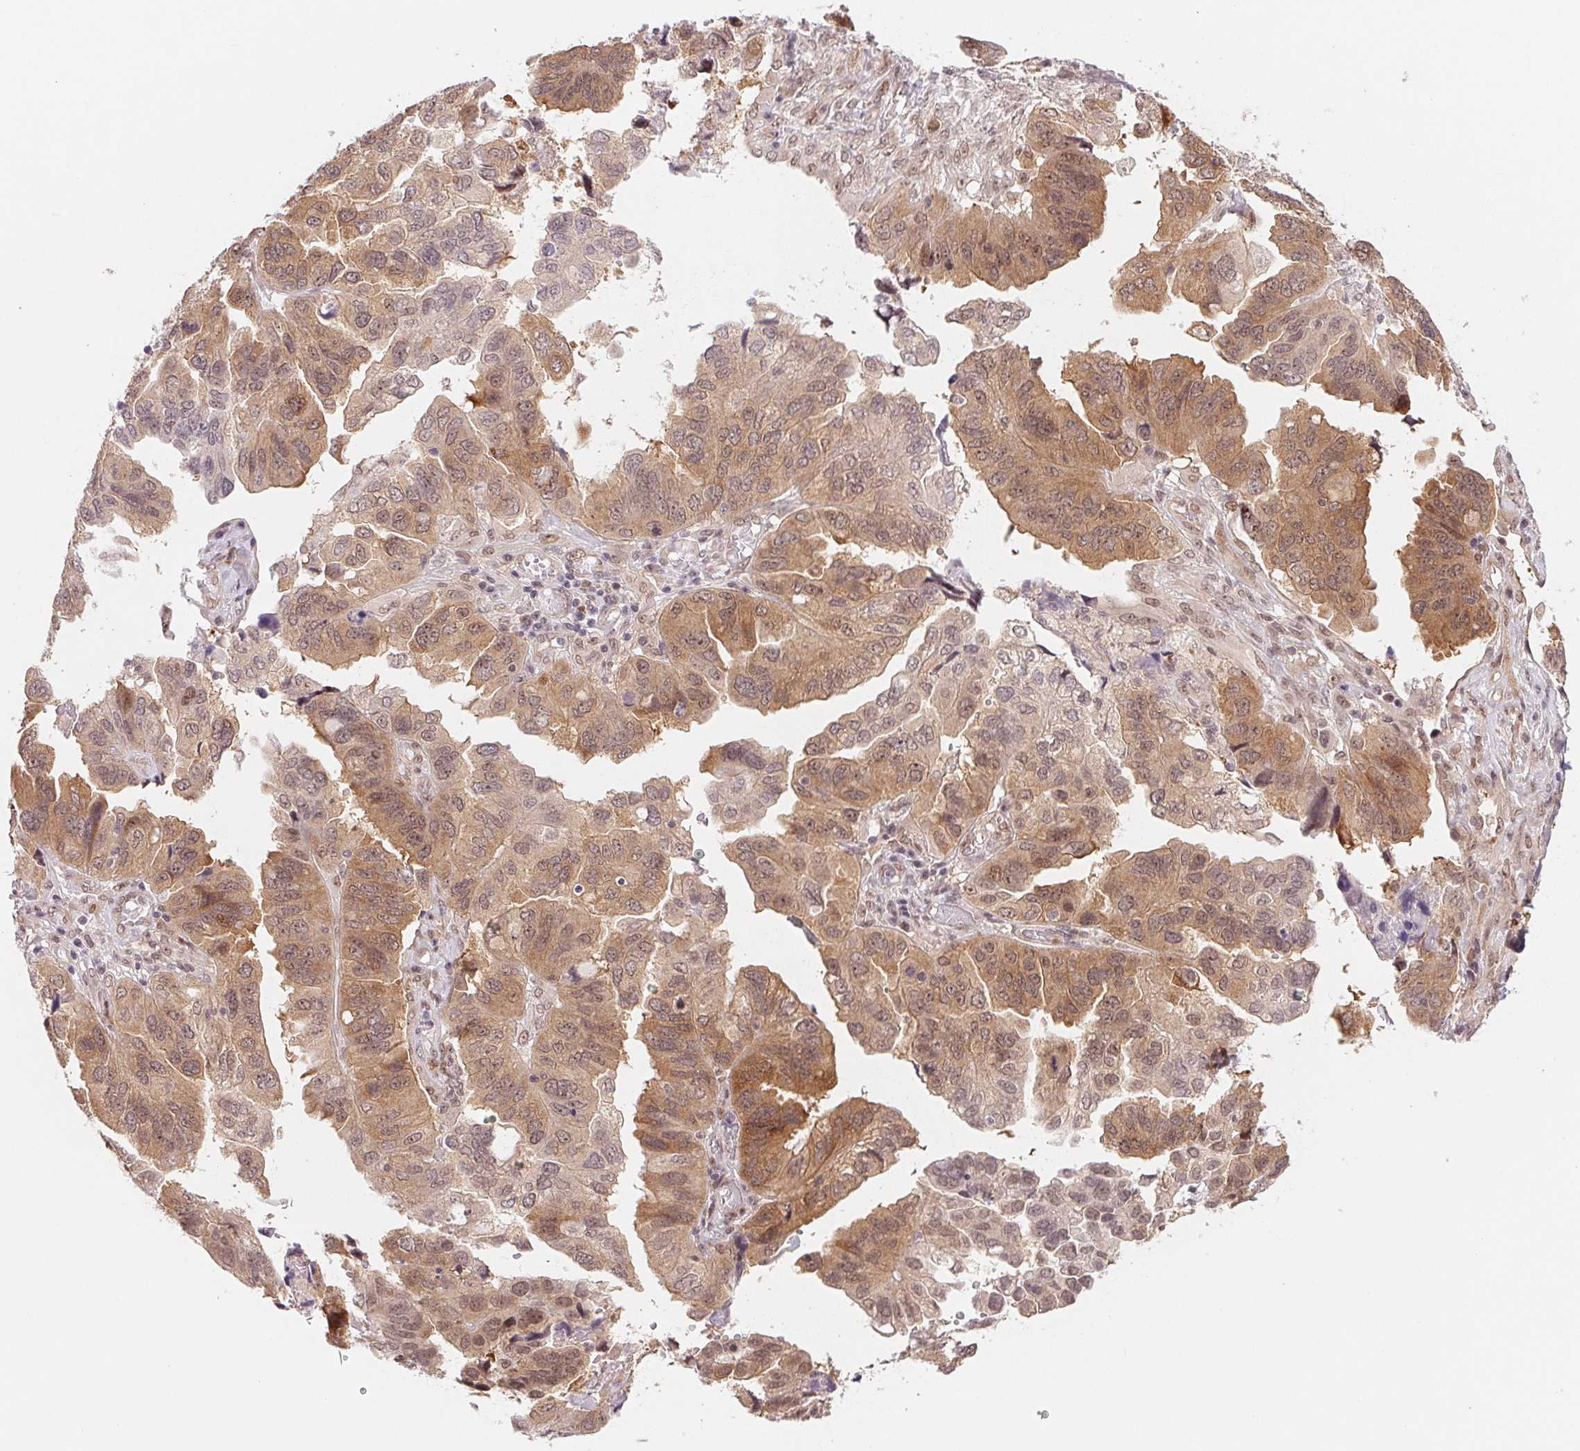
{"staining": {"intensity": "moderate", "quantity": ">75%", "location": "cytoplasmic/membranous,nuclear"}, "tissue": "ovarian cancer", "cell_type": "Tumor cells", "image_type": "cancer", "snomed": [{"axis": "morphology", "description": "Cystadenocarcinoma, serous, NOS"}, {"axis": "topography", "description": "Ovary"}], "caption": "Ovarian serous cystadenocarcinoma stained with DAB (3,3'-diaminobenzidine) IHC displays medium levels of moderate cytoplasmic/membranous and nuclear staining in approximately >75% of tumor cells.", "gene": "DNAJB6", "patient": {"sex": "female", "age": 79}}